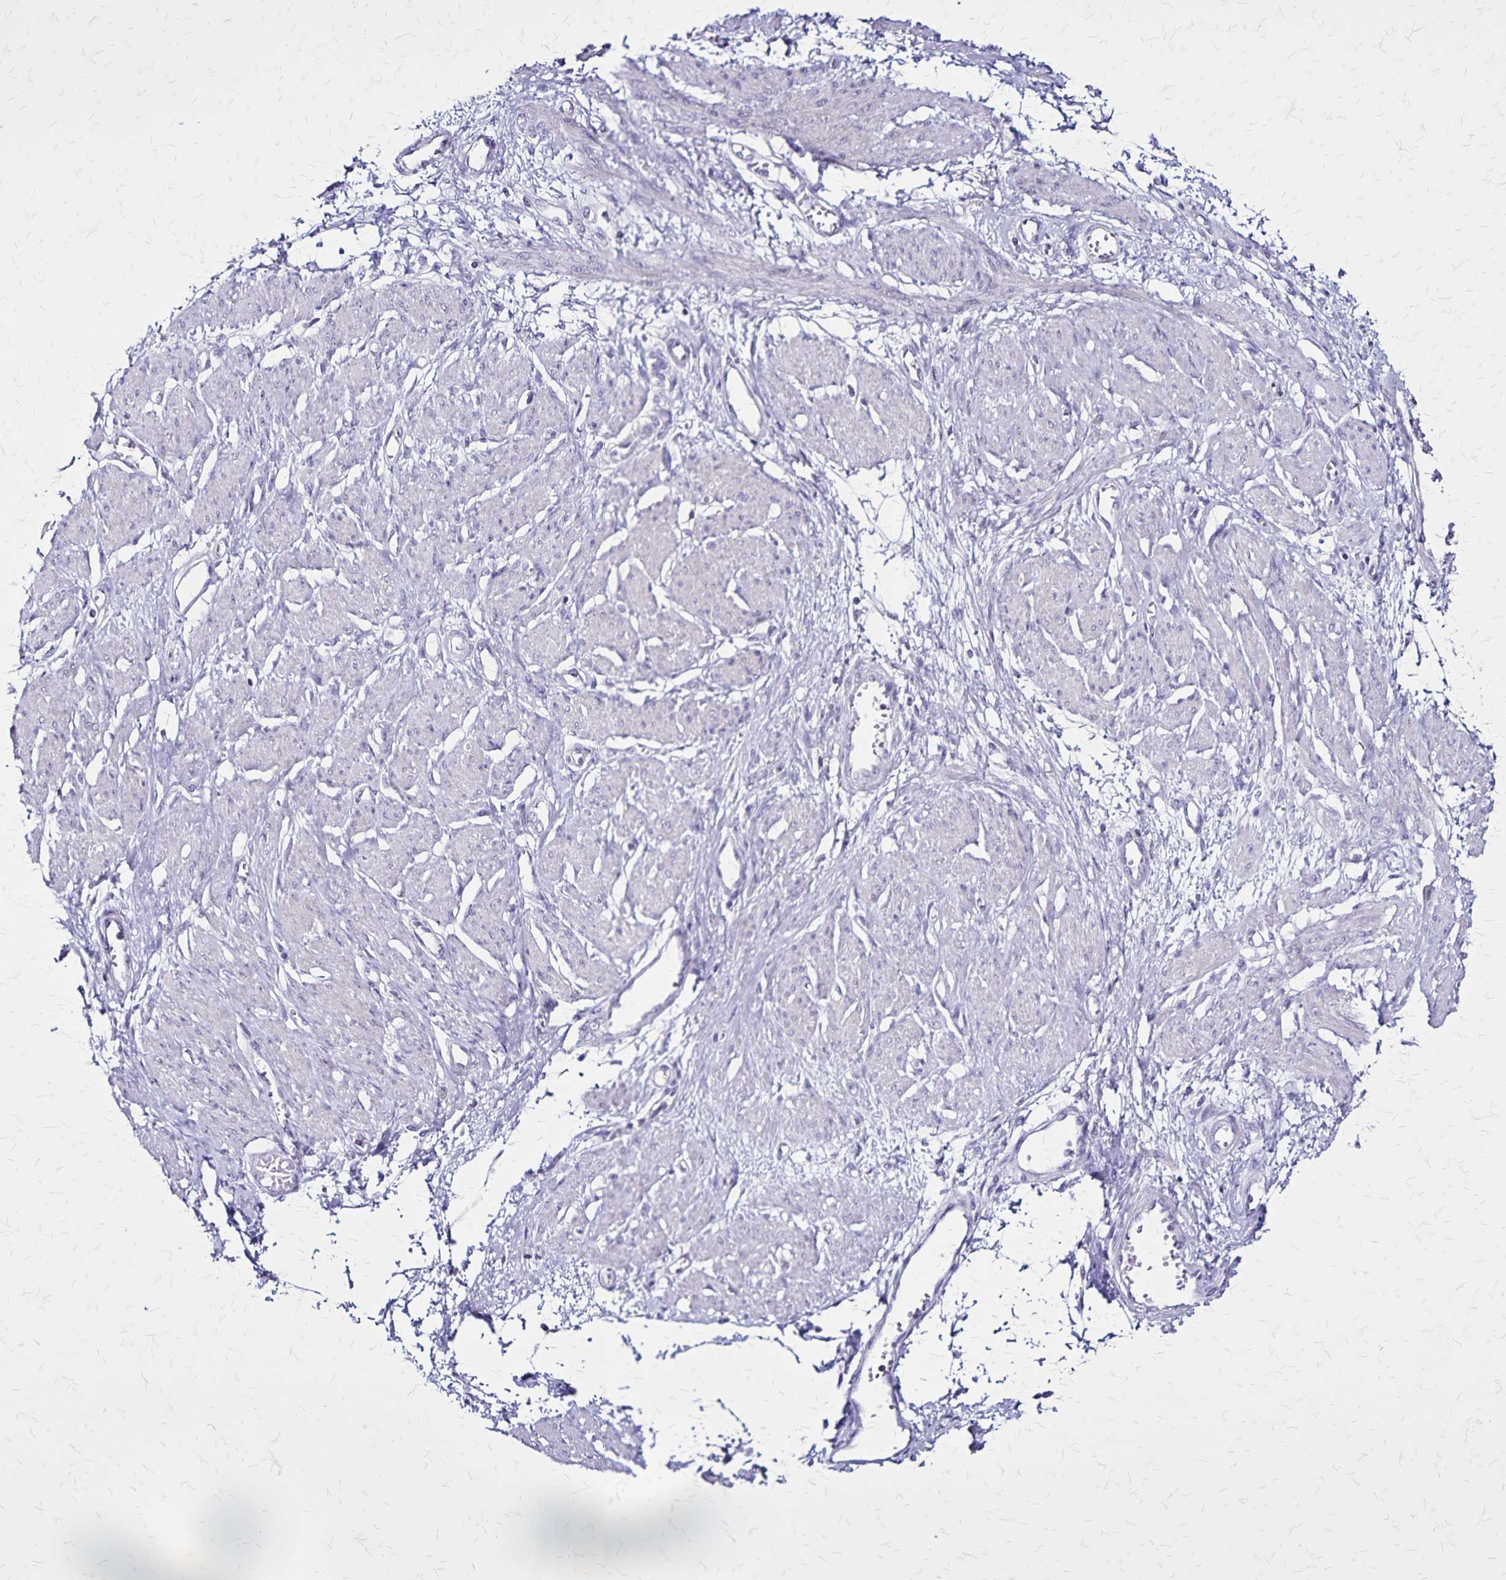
{"staining": {"intensity": "negative", "quantity": "none", "location": "none"}, "tissue": "smooth muscle", "cell_type": "Smooth muscle cells", "image_type": "normal", "snomed": [{"axis": "morphology", "description": "Normal tissue, NOS"}, {"axis": "topography", "description": "Smooth muscle"}, {"axis": "topography", "description": "Uterus"}], "caption": "High magnification brightfield microscopy of unremarkable smooth muscle stained with DAB (3,3'-diaminobenzidine) (brown) and counterstained with hematoxylin (blue): smooth muscle cells show no significant staining. (DAB immunohistochemistry (IHC) with hematoxylin counter stain).", "gene": "PLXNA4", "patient": {"sex": "female", "age": 39}}